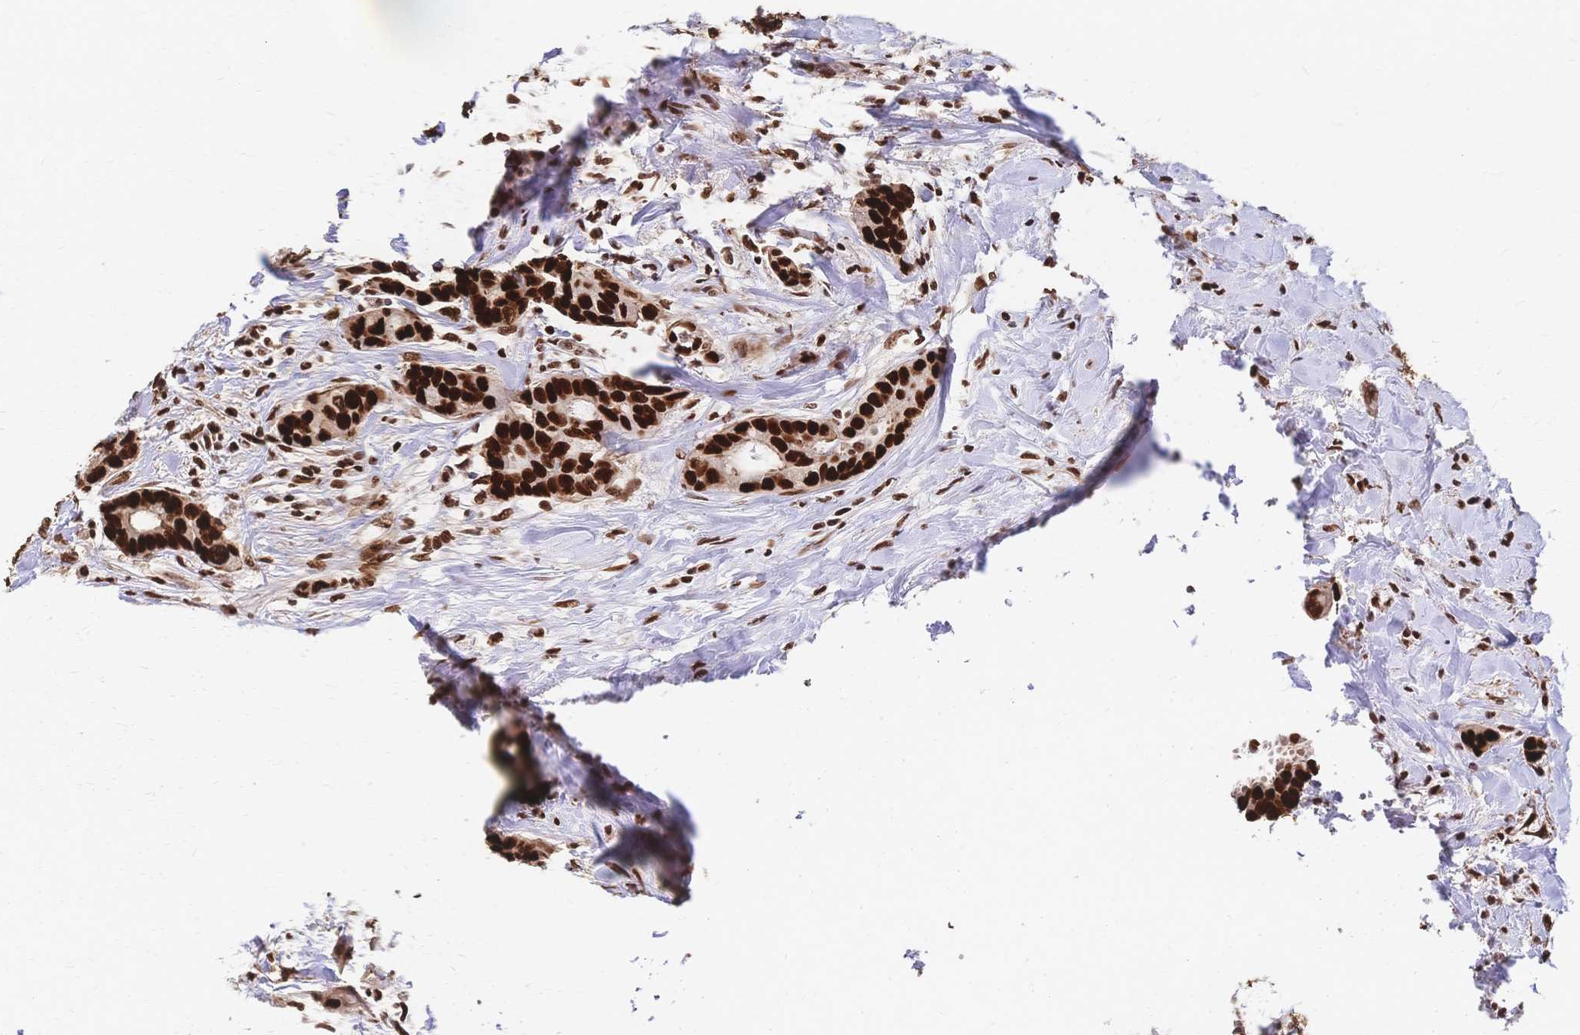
{"staining": {"intensity": "strong", "quantity": ">75%", "location": "nuclear"}, "tissue": "breast cancer", "cell_type": "Tumor cells", "image_type": "cancer", "snomed": [{"axis": "morphology", "description": "Duct carcinoma"}, {"axis": "topography", "description": "Breast"}], "caption": "Tumor cells demonstrate high levels of strong nuclear positivity in about >75% of cells in breast invasive ductal carcinoma. Using DAB (brown) and hematoxylin (blue) stains, captured at high magnification using brightfield microscopy.", "gene": "HDGF", "patient": {"sex": "female", "age": 45}}